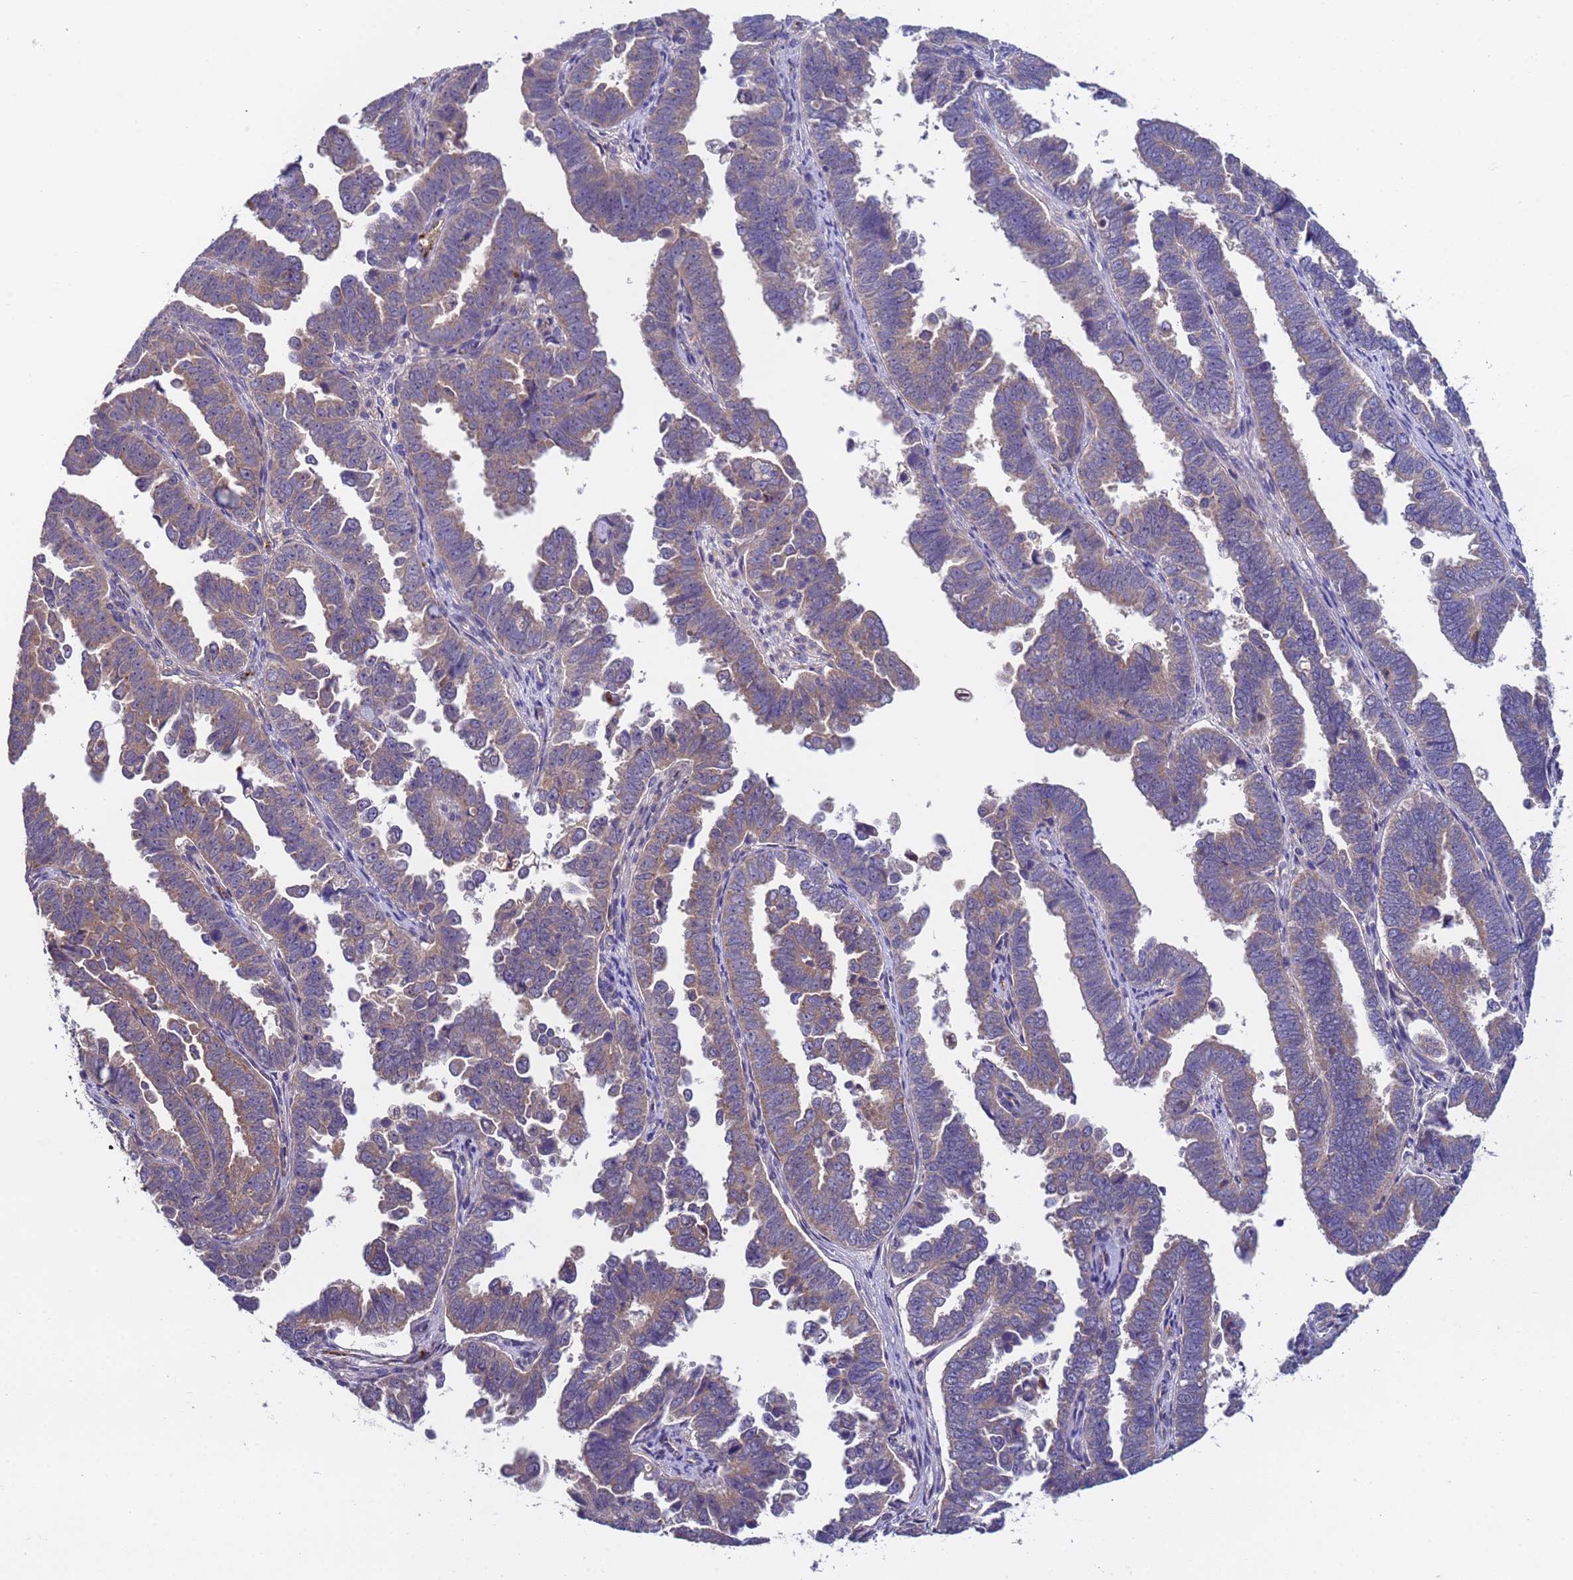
{"staining": {"intensity": "weak", "quantity": "25%-75%", "location": "cytoplasmic/membranous"}, "tissue": "endometrial cancer", "cell_type": "Tumor cells", "image_type": "cancer", "snomed": [{"axis": "morphology", "description": "Adenocarcinoma, NOS"}, {"axis": "topography", "description": "Endometrium"}], "caption": "This is an image of immunohistochemistry staining of adenocarcinoma (endometrial), which shows weak positivity in the cytoplasmic/membranous of tumor cells.", "gene": "ZNF248", "patient": {"sex": "female", "age": 75}}